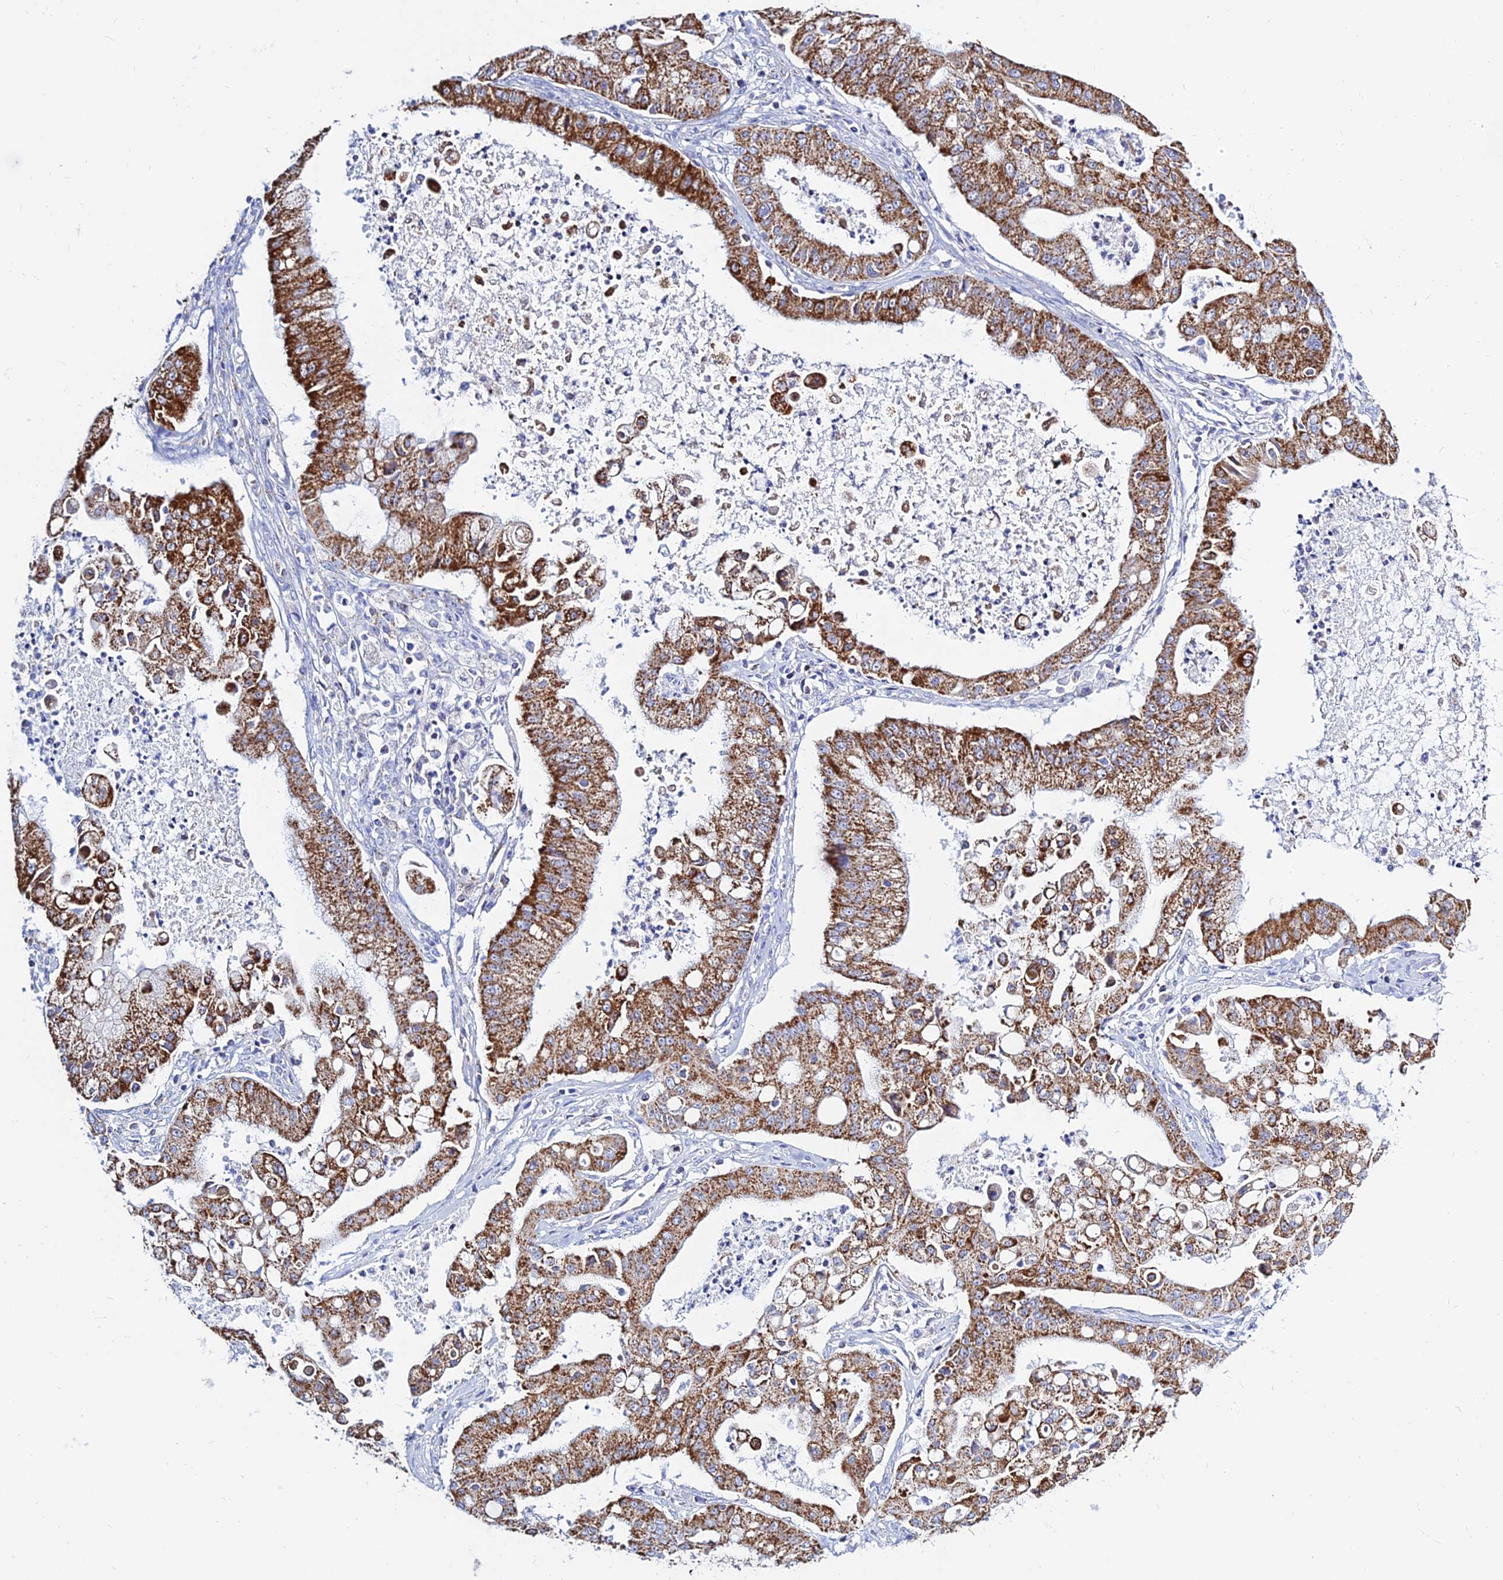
{"staining": {"intensity": "moderate", "quantity": ">75%", "location": "cytoplasmic/membranous"}, "tissue": "ovarian cancer", "cell_type": "Tumor cells", "image_type": "cancer", "snomed": [{"axis": "morphology", "description": "Cystadenocarcinoma, mucinous, NOS"}, {"axis": "topography", "description": "Ovary"}], "caption": "Immunohistochemistry (IHC) micrograph of neoplastic tissue: human ovarian mucinous cystadenocarcinoma stained using immunohistochemistry displays medium levels of moderate protein expression localized specifically in the cytoplasmic/membranous of tumor cells, appearing as a cytoplasmic/membranous brown color.", "gene": "MGST1", "patient": {"sex": "female", "age": 70}}